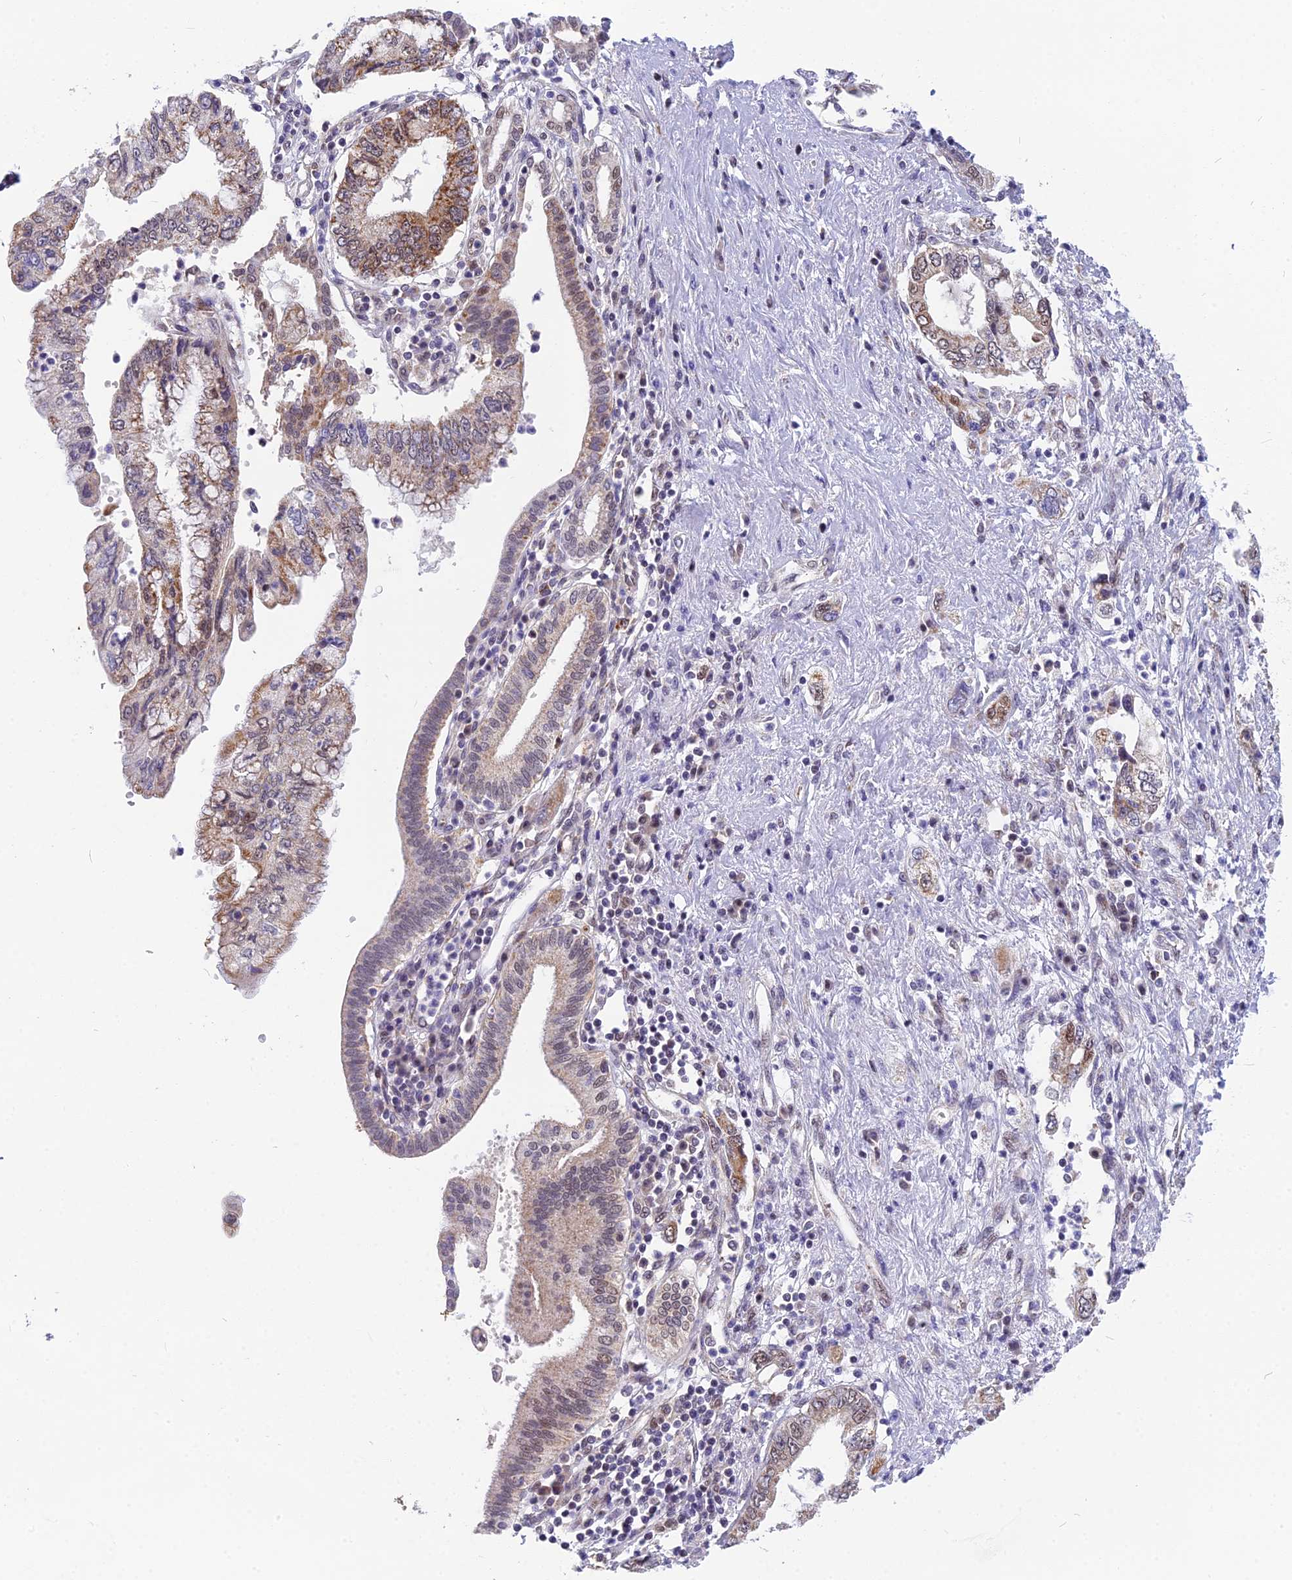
{"staining": {"intensity": "moderate", "quantity": "25%-75%", "location": "cytoplasmic/membranous"}, "tissue": "pancreatic cancer", "cell_type": "Tumor cells", "image_type": "cancer", "snomed": [{"axis": "morphology", "description": "Adenocarcinoma, NOS"}, {"axis": "topography", "description": "Pancreas"}], "caption": "Immunohistochemical staining of pancreatic cancer displays medium levels of moderate cytoplasmic/membranous positivity in about 25%-75% of tumor cells. The protein is stained brown, and the nuclei are stained in blue (DAB IHC with brightfield microscopy, high magnification).", "gene": "CMC1", "patient": {"sex": "female", "age": 73}}